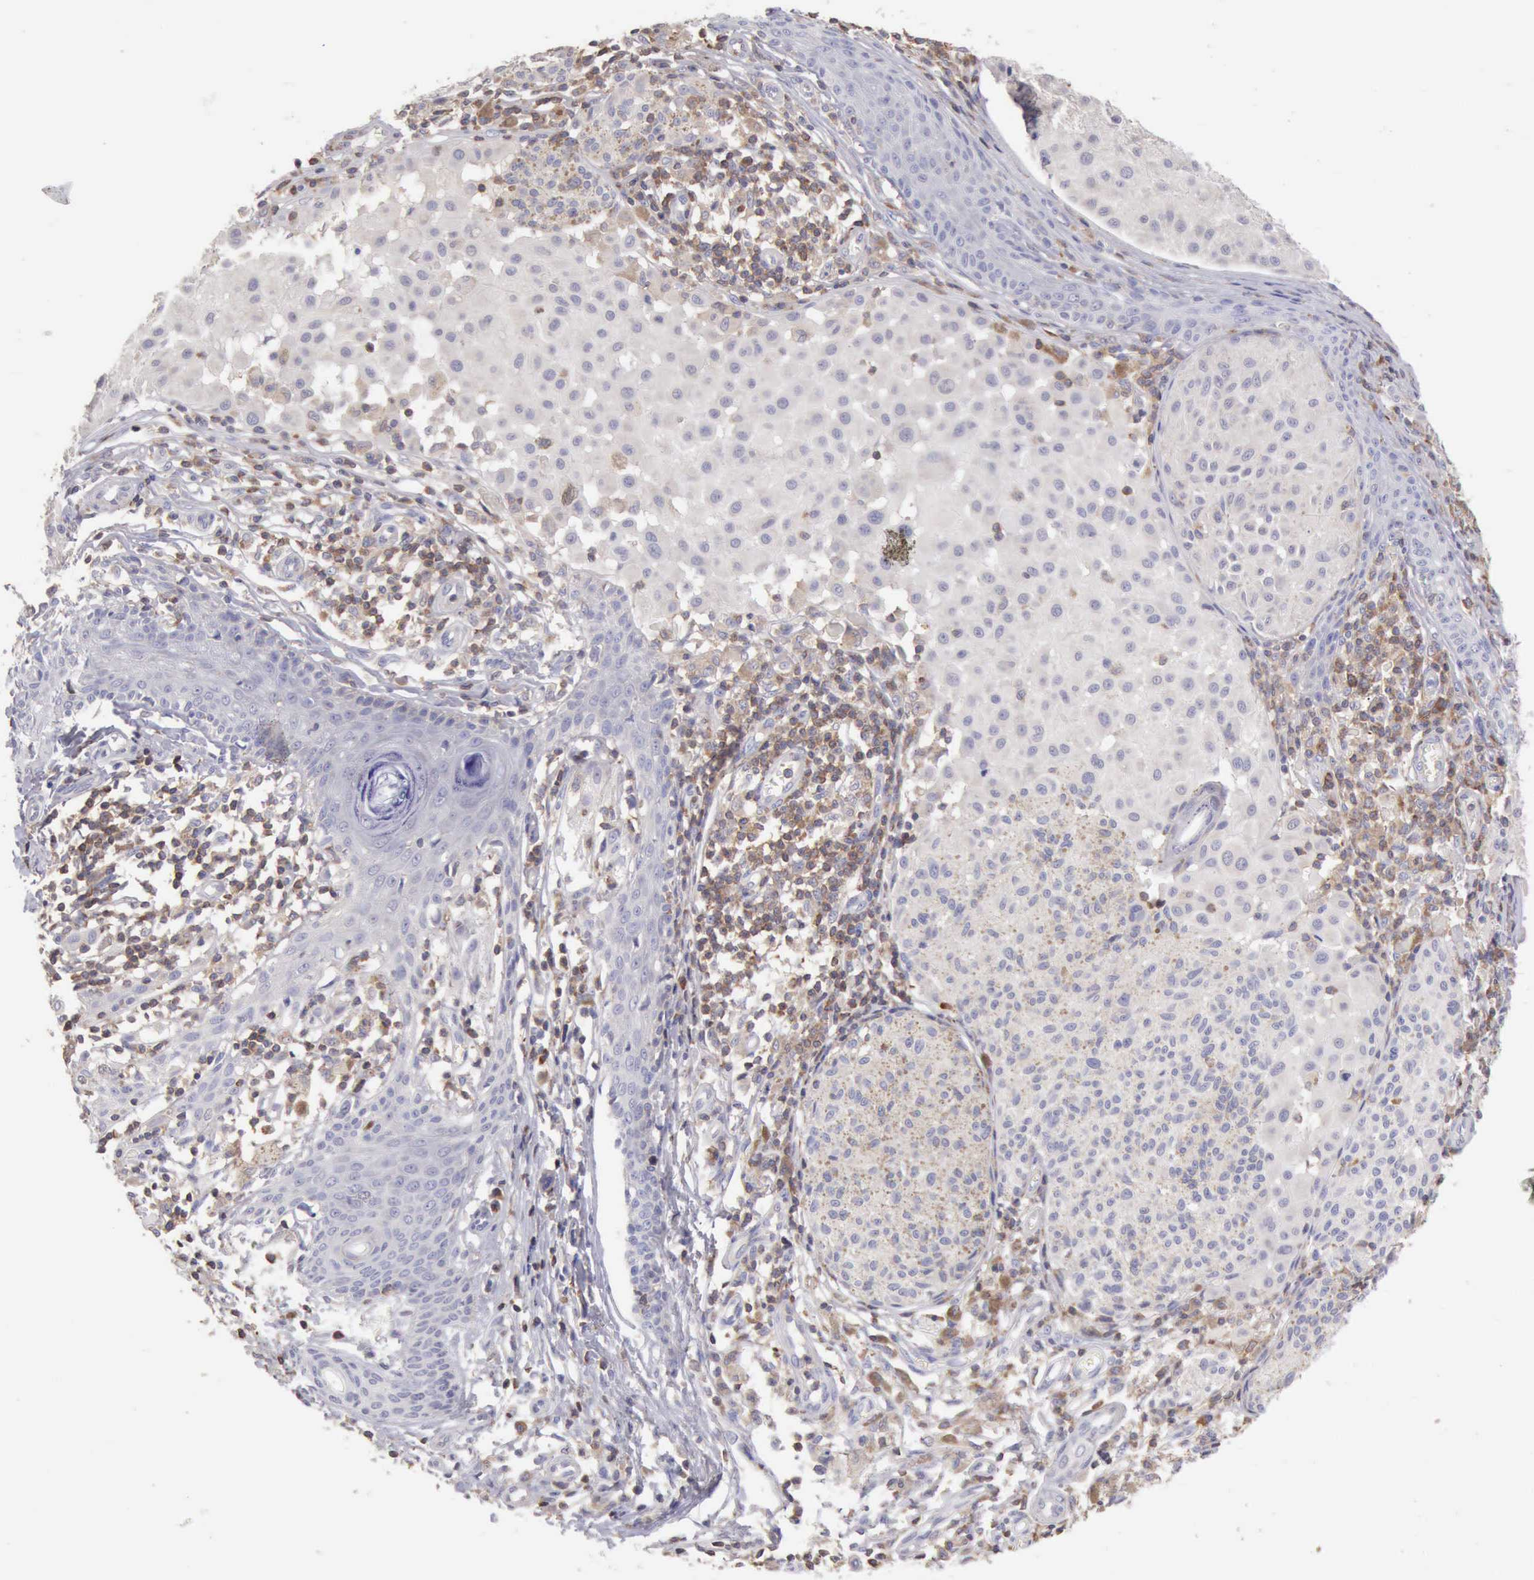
{"staining": {"intensity": "negative", "quantity": "none", "location": "none"}, "tissue": "melanoma", "cell_type": "Tumor cells", "image_type": "cancer", "snomed": [{"axis": "morphology", "description": "Malignant melanoma, NOS"}, {"axis": "topography", "description": "Skin"}], "caption": "The histopathology image exhibits no significant positivity in tumor cells of melanoma.", "gene": "SASH3", "patient": {"sex": "male", "age": 36}}